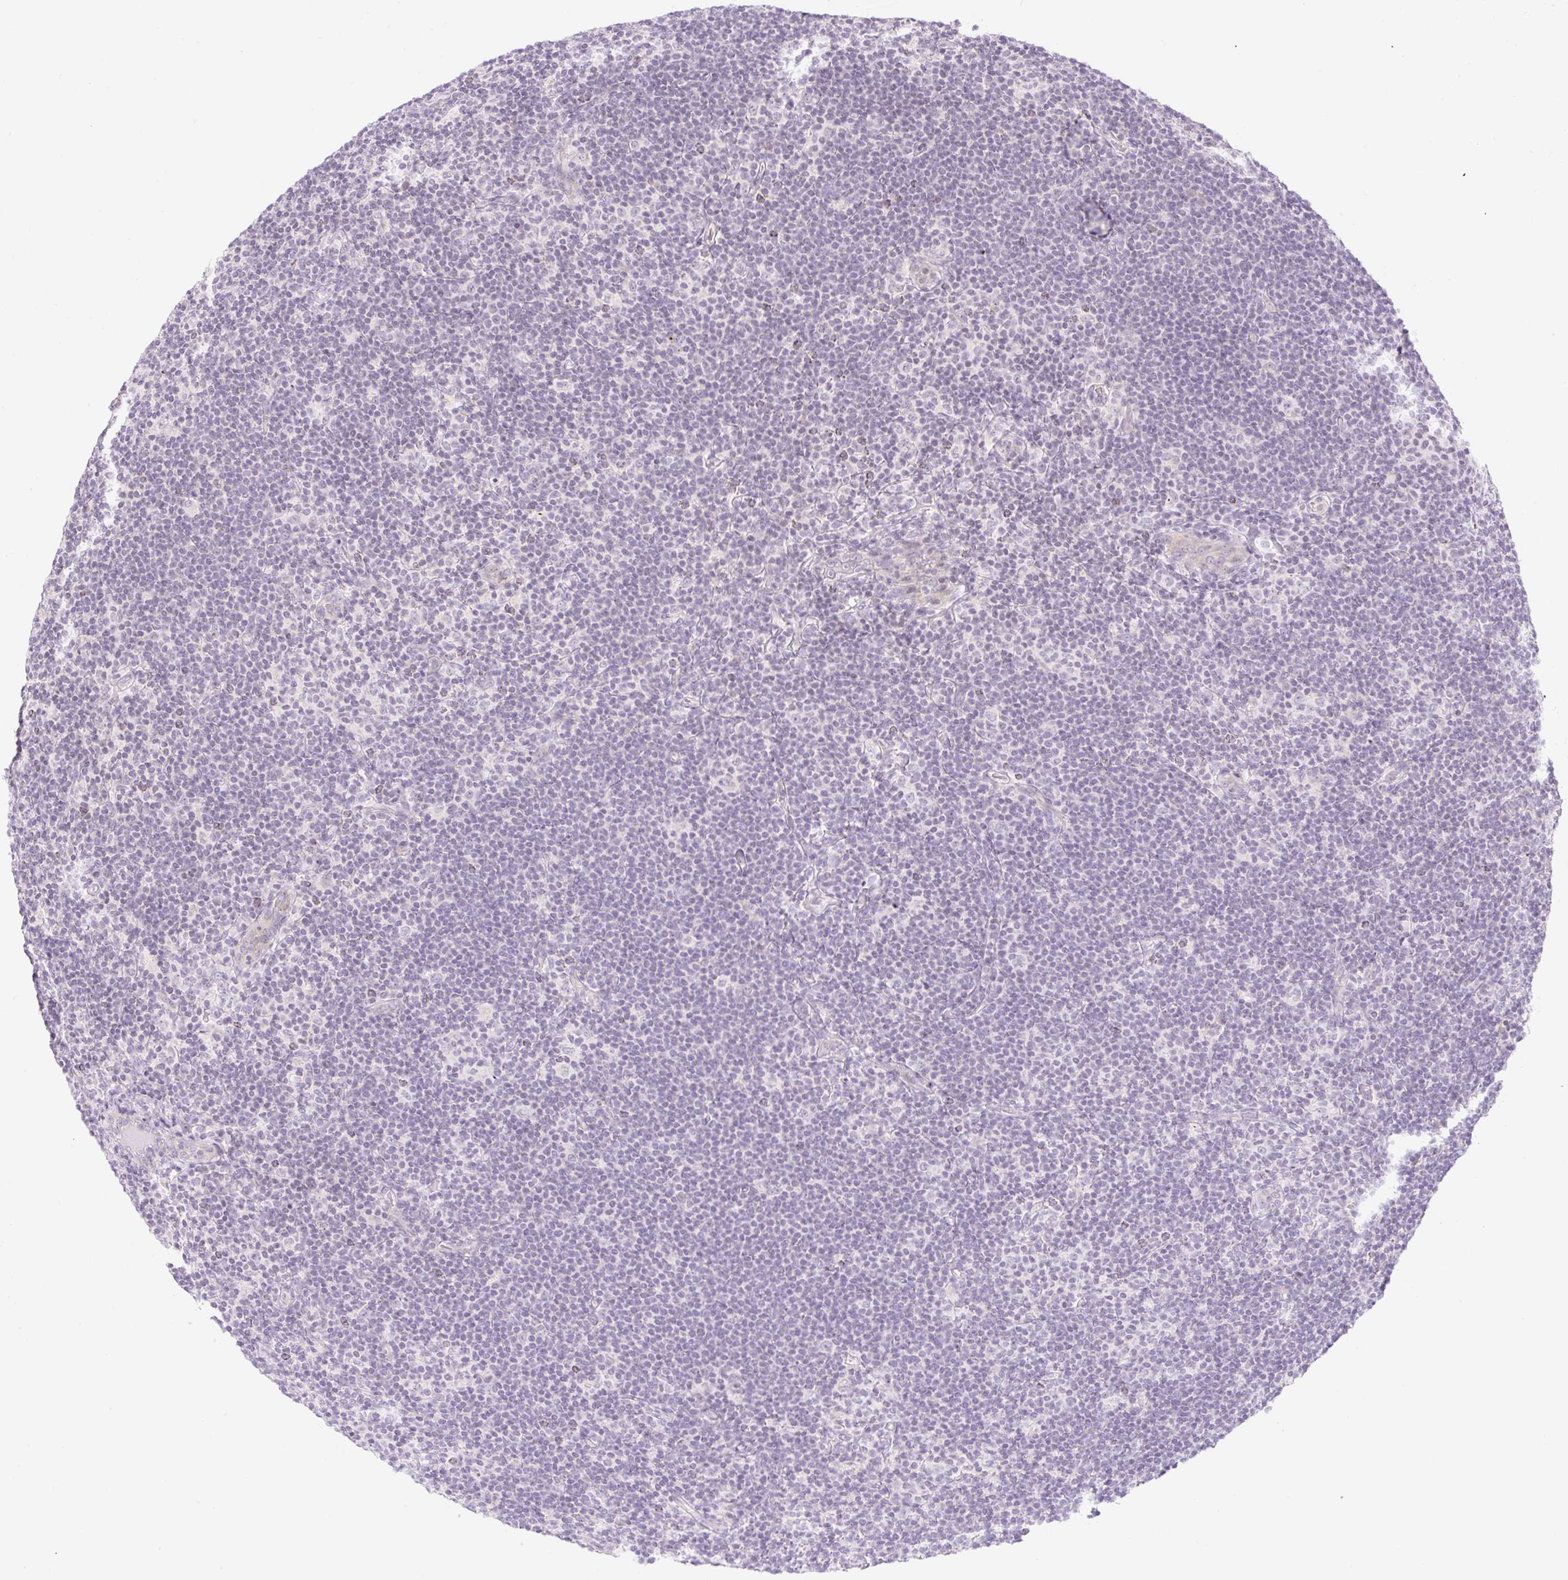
{"staining": {"intensity": "negative", "quantity": "none", "location": "none"}, "tissue": "lymphoma", "cell_type": "Tumor cells", "image_type": "cancer", "snomed": [{"axis": "morphology", "description": "Hodgkin's disease, NOS"}, {"axis": "topography", "description": "Lymph node"}], "caption": "This micrograph is of lymphoma stained with IHC to label a protein in brown with the nuclei are counter-stained blue. There is no positivity in tumor cells. The staining is performed using DAB brown chromogen with nuclei counter-stained in using hematoxylin.", "gene": "CASKIN1", "patient": {"sex": "female", "age": 57}}